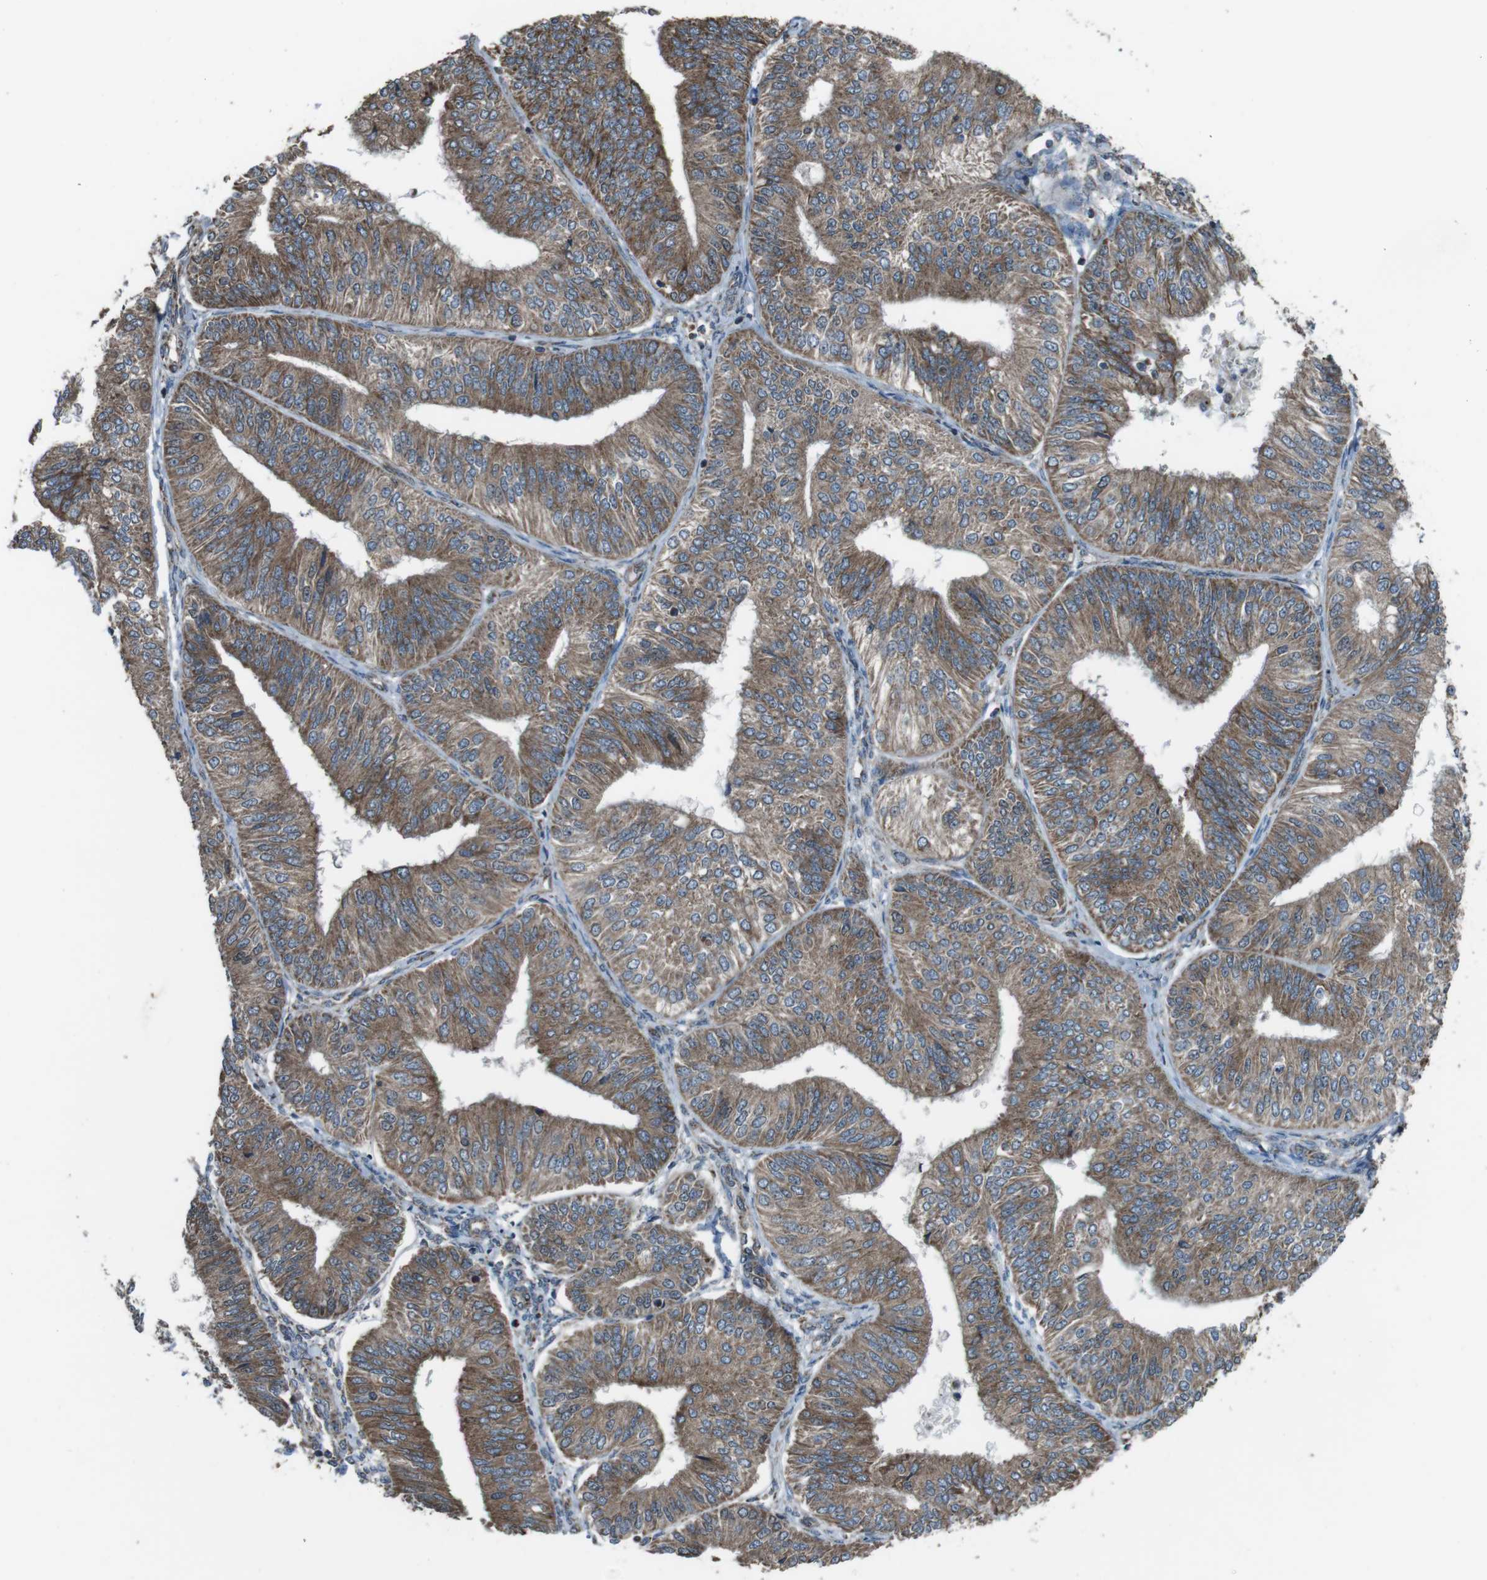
{"staining": {"intensity": "moderate", "quantity": ">75%", "location": "cytoplasmic/membranous"}, "tissue": "endometrial cancer", "cell_type": "Tumor cells", "image_type": "cancer", "snomed": [{"axis": "morphology", "description": "Adenocarcinoma, NOS"}, {"axis": "topography", "description": "Endometrium"}], "caption": "A photomicrograph of human endometrial adenocarcinoma stained for a protein demonstrates moderate cytoplasmic/membranous brown staining in tumor cells. (brown staining indicates protein expression, while blue staining denotes nuclei).", "gene": "GIMAP8", "patient": {"sex": "female", "age": 58}}